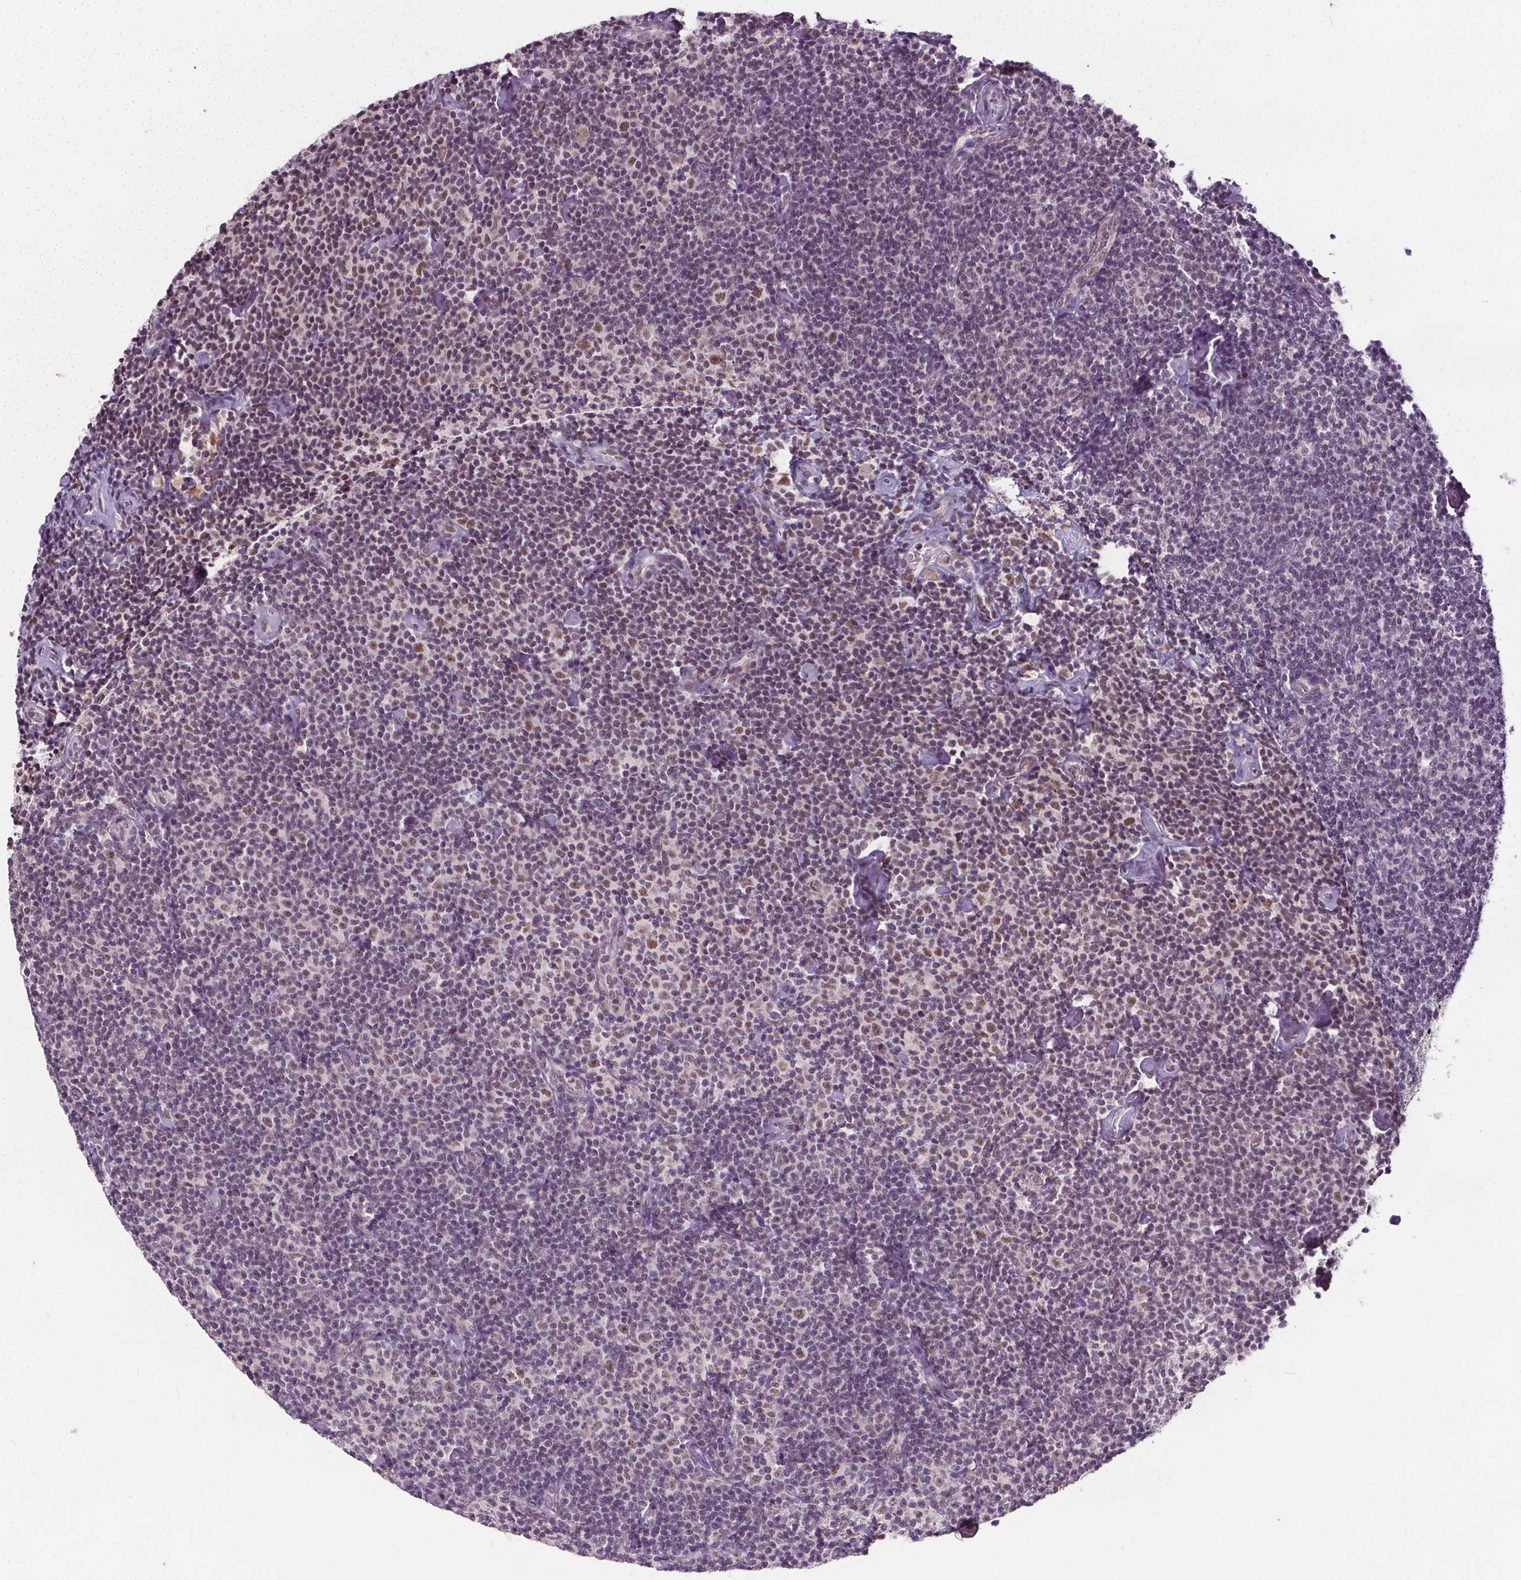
{"staining": {"intensity": "moderate", "quantity": "<25%", "location": "nuclear"}, "tissue": "lymphoma", "cell_type": "Tumor cells", "image_type": "cancer", "snomed": [{"axis": "morphology", "description": "Malignant lymphoma, non-Hodgkin's type, Low grade"}, {"axis": "topography", "description": "Lymph node"}], "caption": "Moderate nuclear positivity is seen in approximately <25% of tumor cells in low-grade malignant lymphoma, non-Hodgkin's type.", "gene": "MED6", "patient": {"sex": "male", "age": 81}}